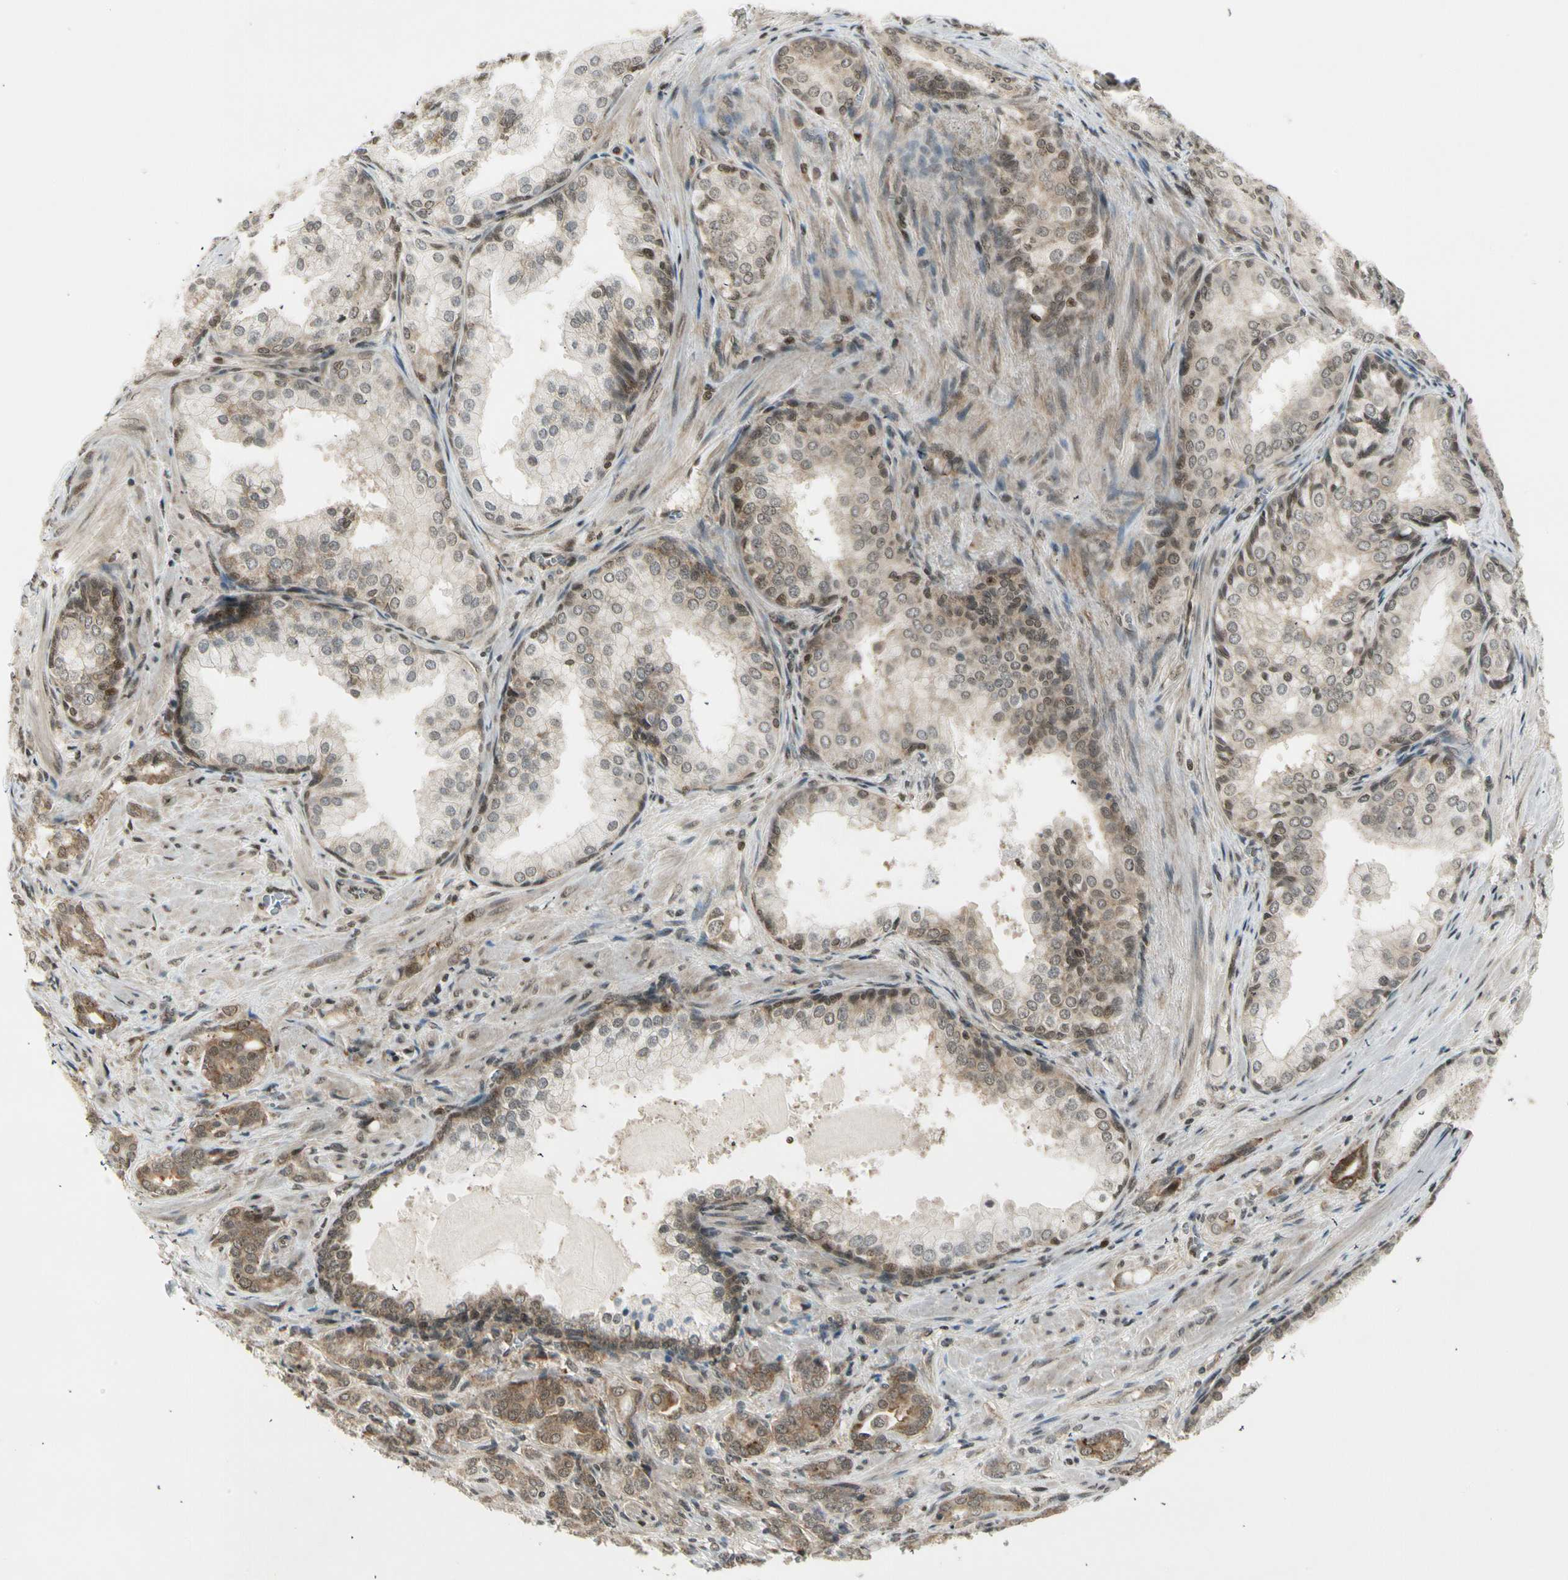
{"staining": {"intensity": "moderate", "quantity": "25%-75%", "location": "cytoplasmic/membranous"}, "tissue": "prostate cancer", "cell_type": "Tumor cells", "image_type": "cancer", "snomed": [{"axis": "morphology", "description": "Adenocarcinoma, High grade"}, {"axis": "topography", "description": "Prostate"}], "caption": "Prostate adenocarcinoma (high-grade) stained with a protein marker shows moderate staining in tumor cells.", "gene": "SMN2", "patient": {"sex": "male", "age": 64}}